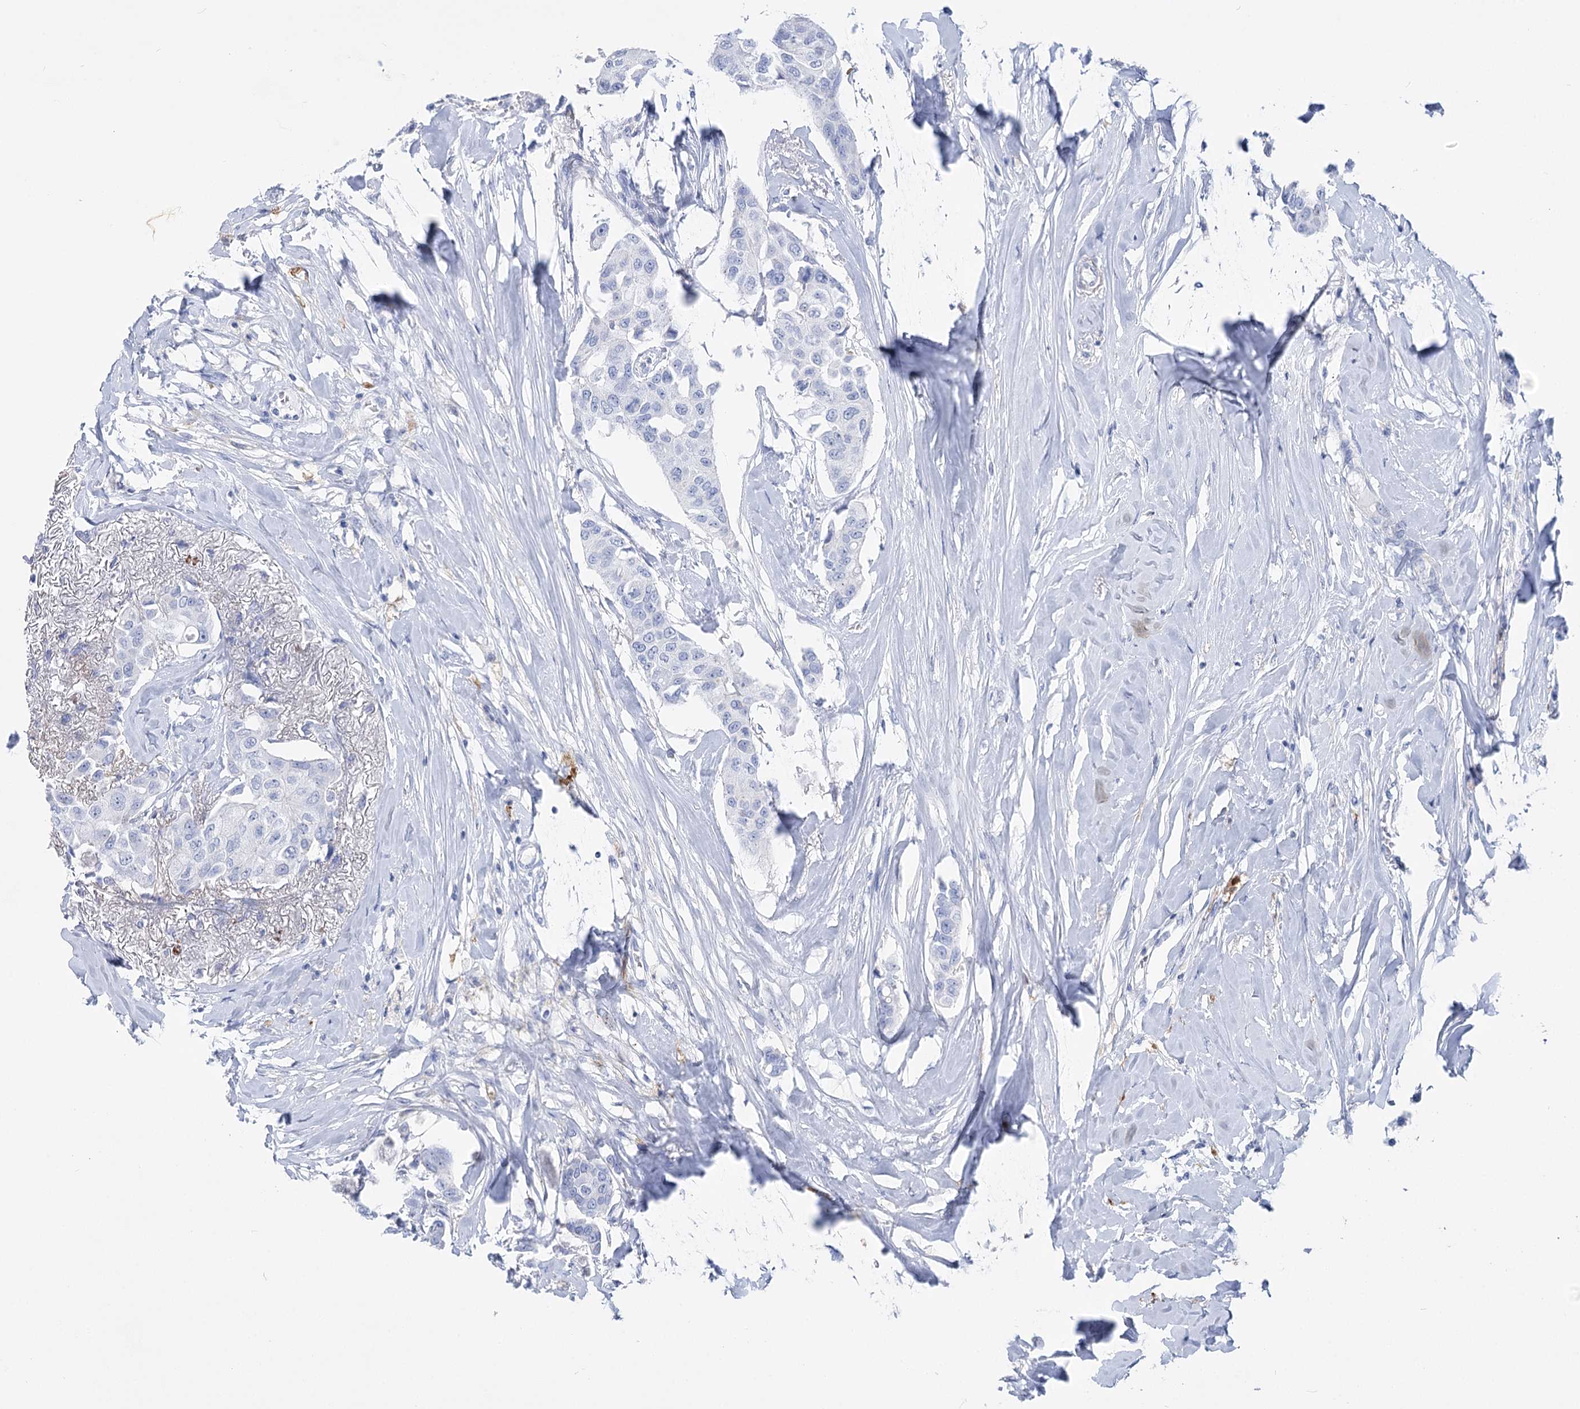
{"staining": {"intensity": "negative", "quantity": "none", "location": "none"}, "tissue": "breast cancer", "cell_type": "Tumor cells", "image_type": "cancer", "snomed": [{"axis": "morphology", "description": "Duct carcinoma"}, {"axis": "topography", "description": "Breast"}], "caption": "Human intraductal carcinoma (breast) stained for a protein using immunohistochemistry (IHC) reveals no positivity in tumor cells.", "gene": "PCDHA1", "patient": {"sex": "female", "age": 80}}